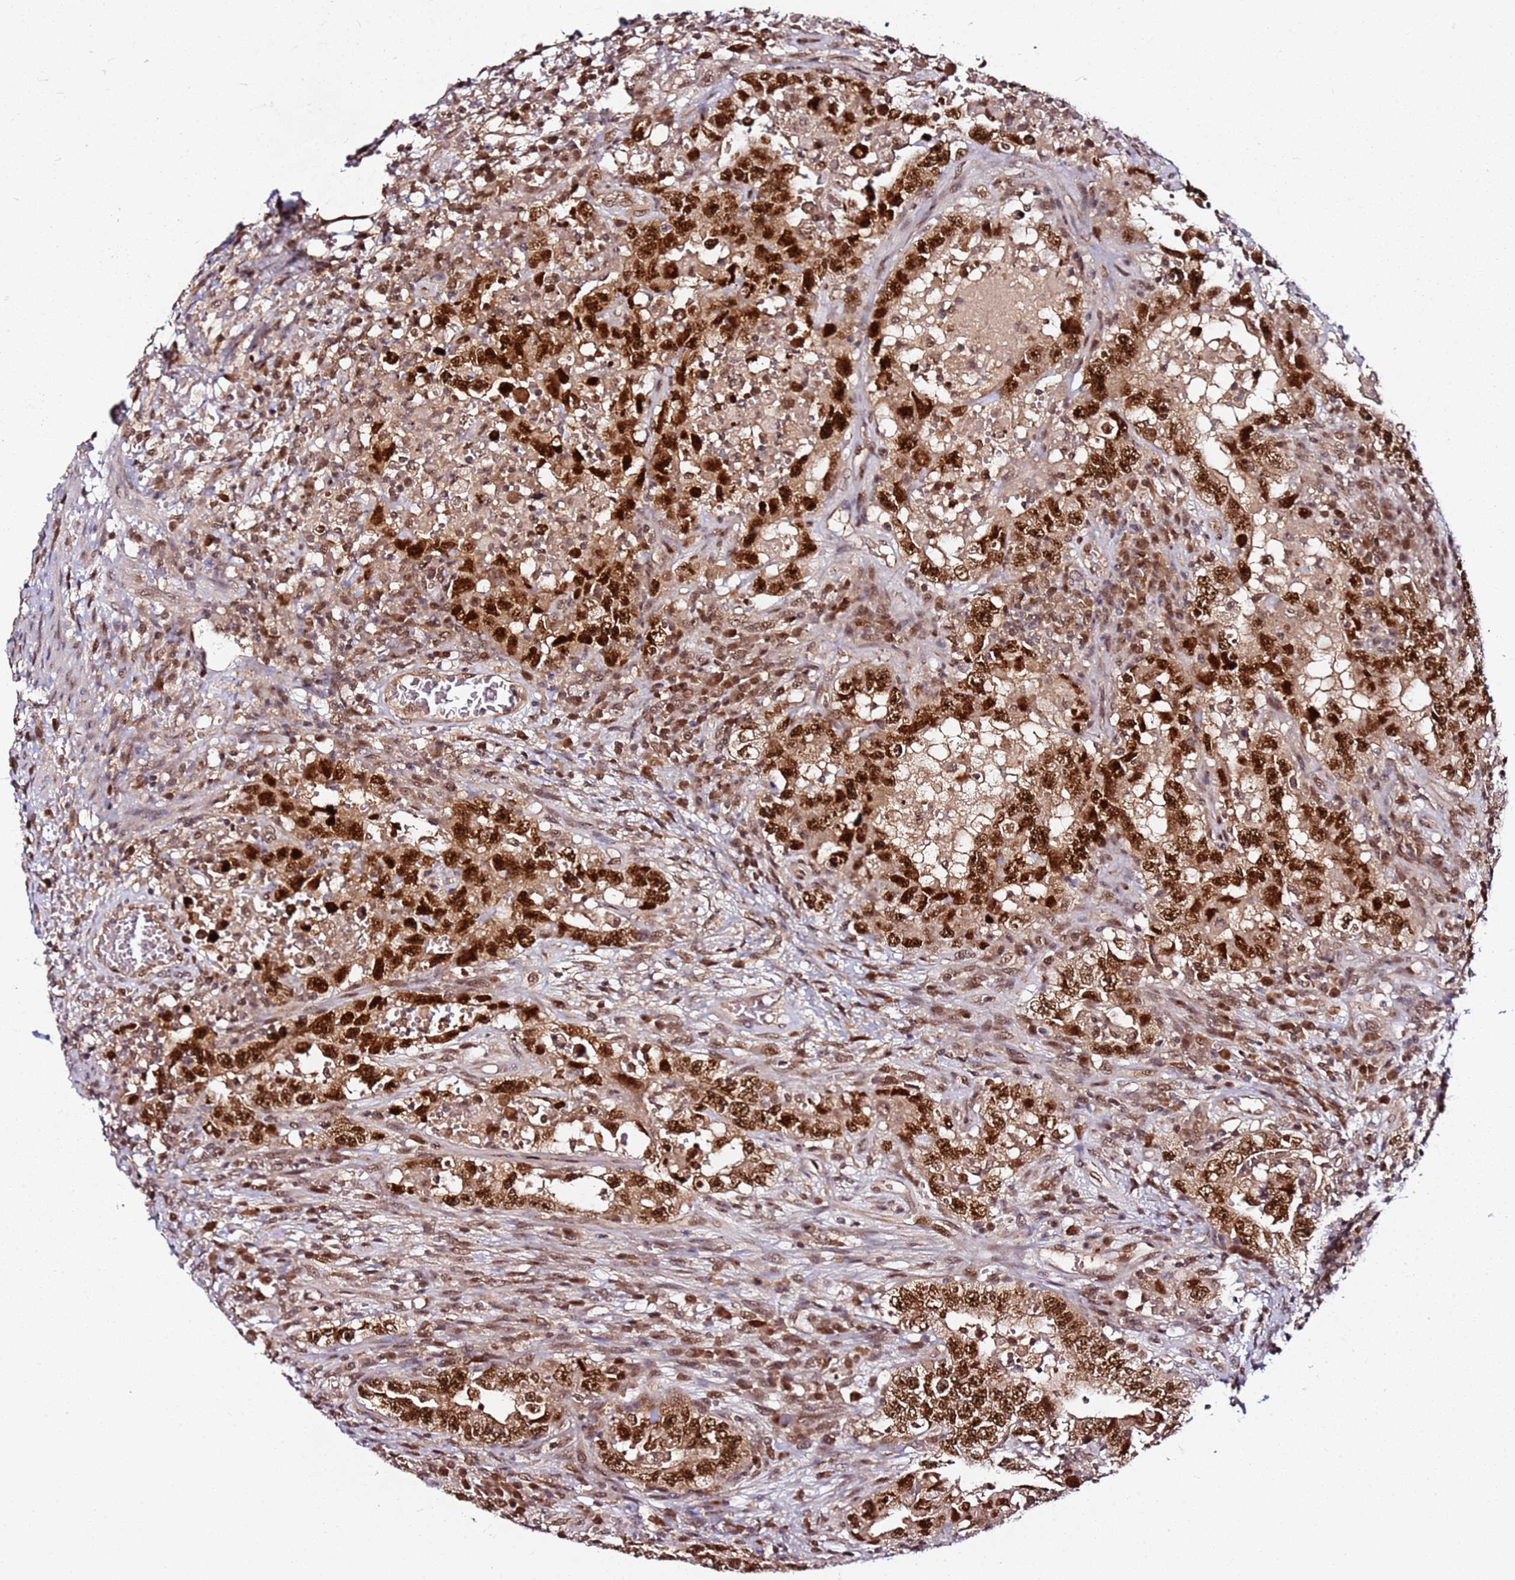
{"staining": {"intensity": "strong", "quantity": ">75%", "location": "cytoplasmic/membranous,nuclear"}, "tissue": "testis cancer", "cell_type": "Tumor cells", "image_type": "cancer", "snomed": [{"axis": "morphology", "description": "Carcinoma, Embryonal, NOS"}, {"axis": "topography", "description": "Testis"}], "caption": "The image exhibits staining of embryonal carcinoma (testis), revealing strong cytoplasmic/membranous and nuclear protein expression (brown color) within tumor cells.", "gene": "RGS18", "patient": {"sex": "male", "age": 26}}